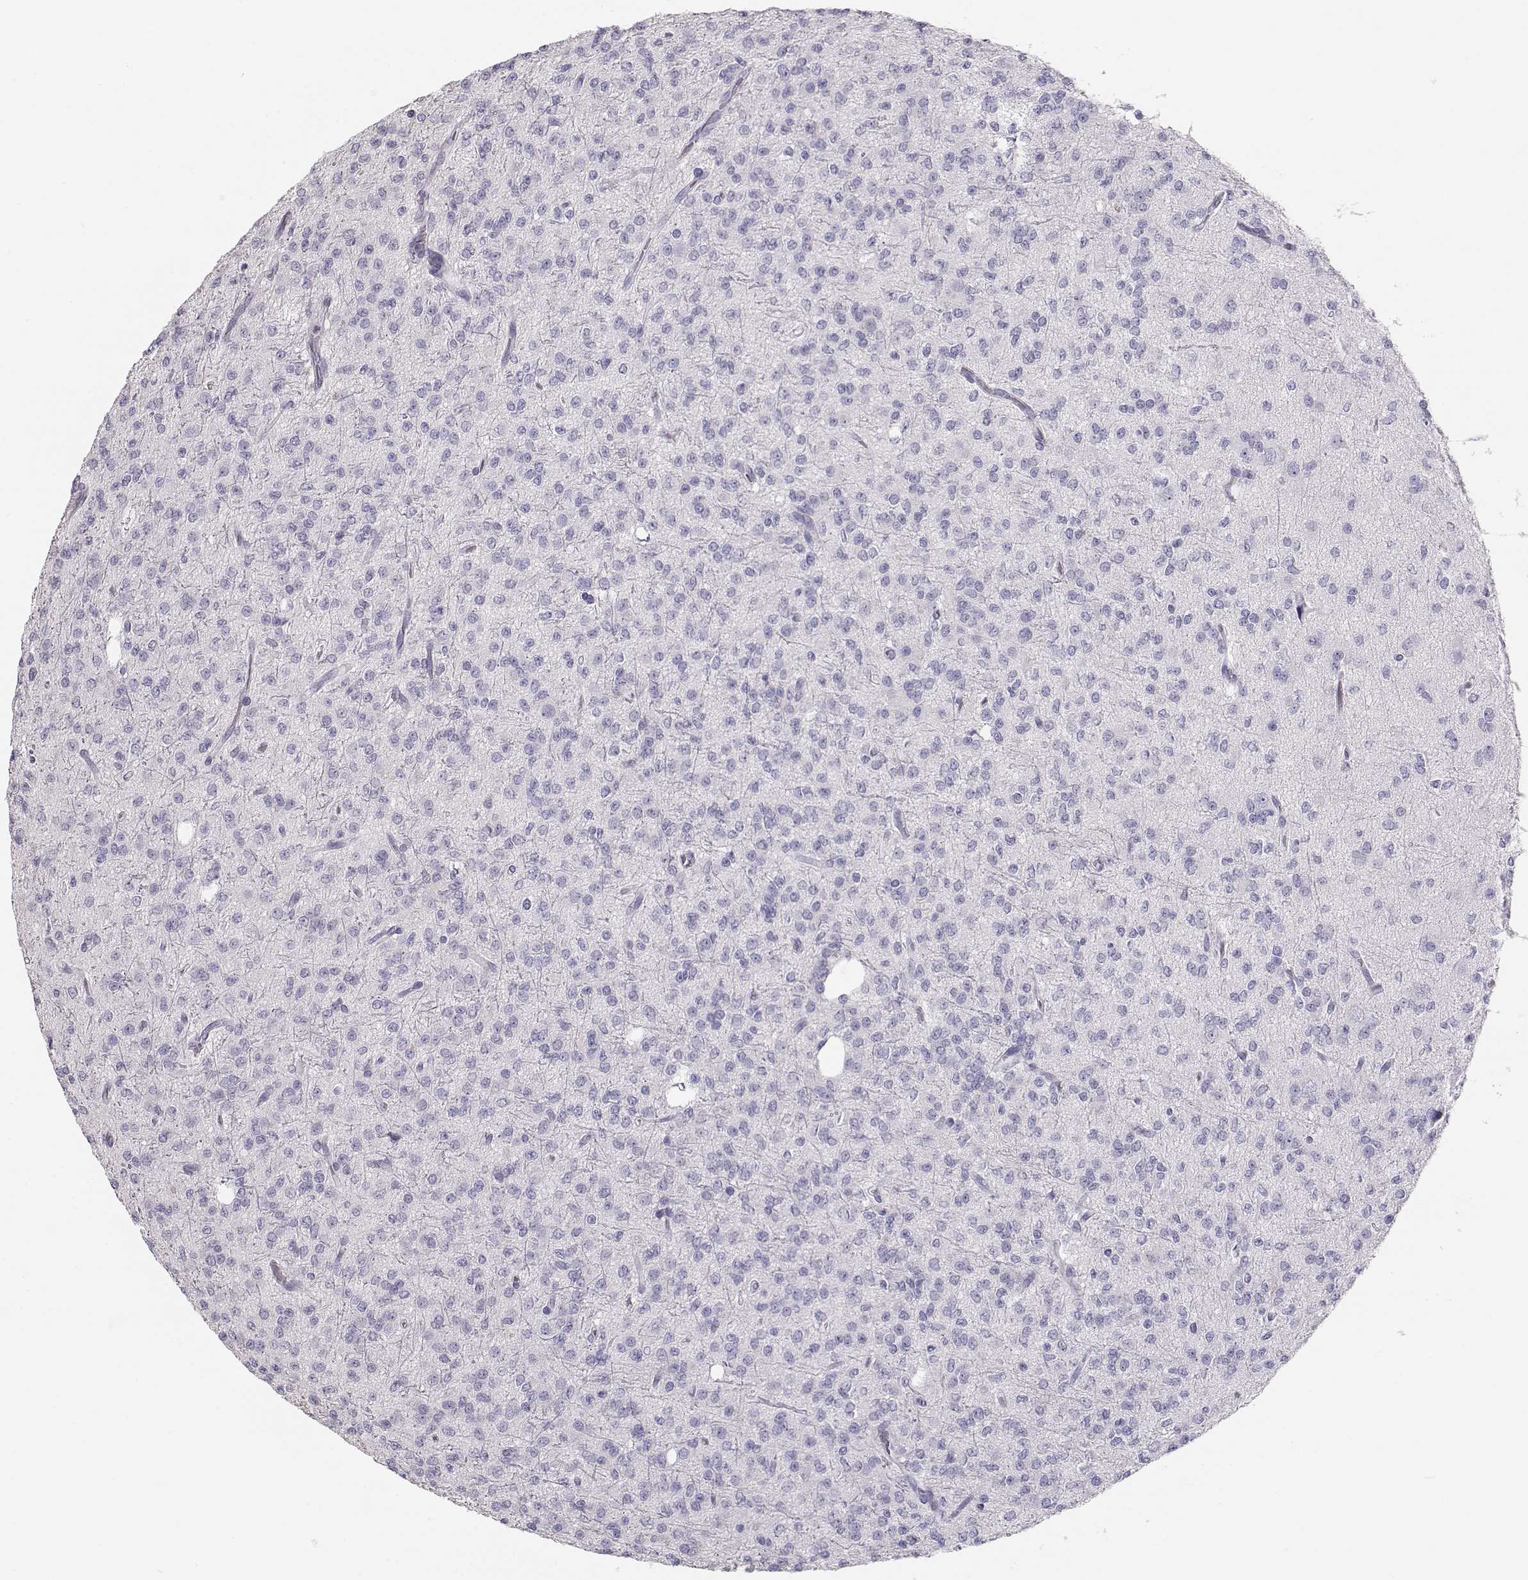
{"staining": {"intensity": "negative", "quantity": "none", "location": "none"}, "tissue": "glioma", "cell_type": "Tumor cells", "image_type": "cancer", "snomed": [{"axis": "morphology", "description": "Glioma, malignant, Low grade"}, {"axis": "topography", "description": "Brain"}], "caption": "Tumor cells are negative for protein expression in human malignant glioma (low-grade). (DAB immunohistochemistry visualized using brightfield microscopy, high magnification).", "gene": "LEPR", "patient": {"sex": "male", "age": 27}}